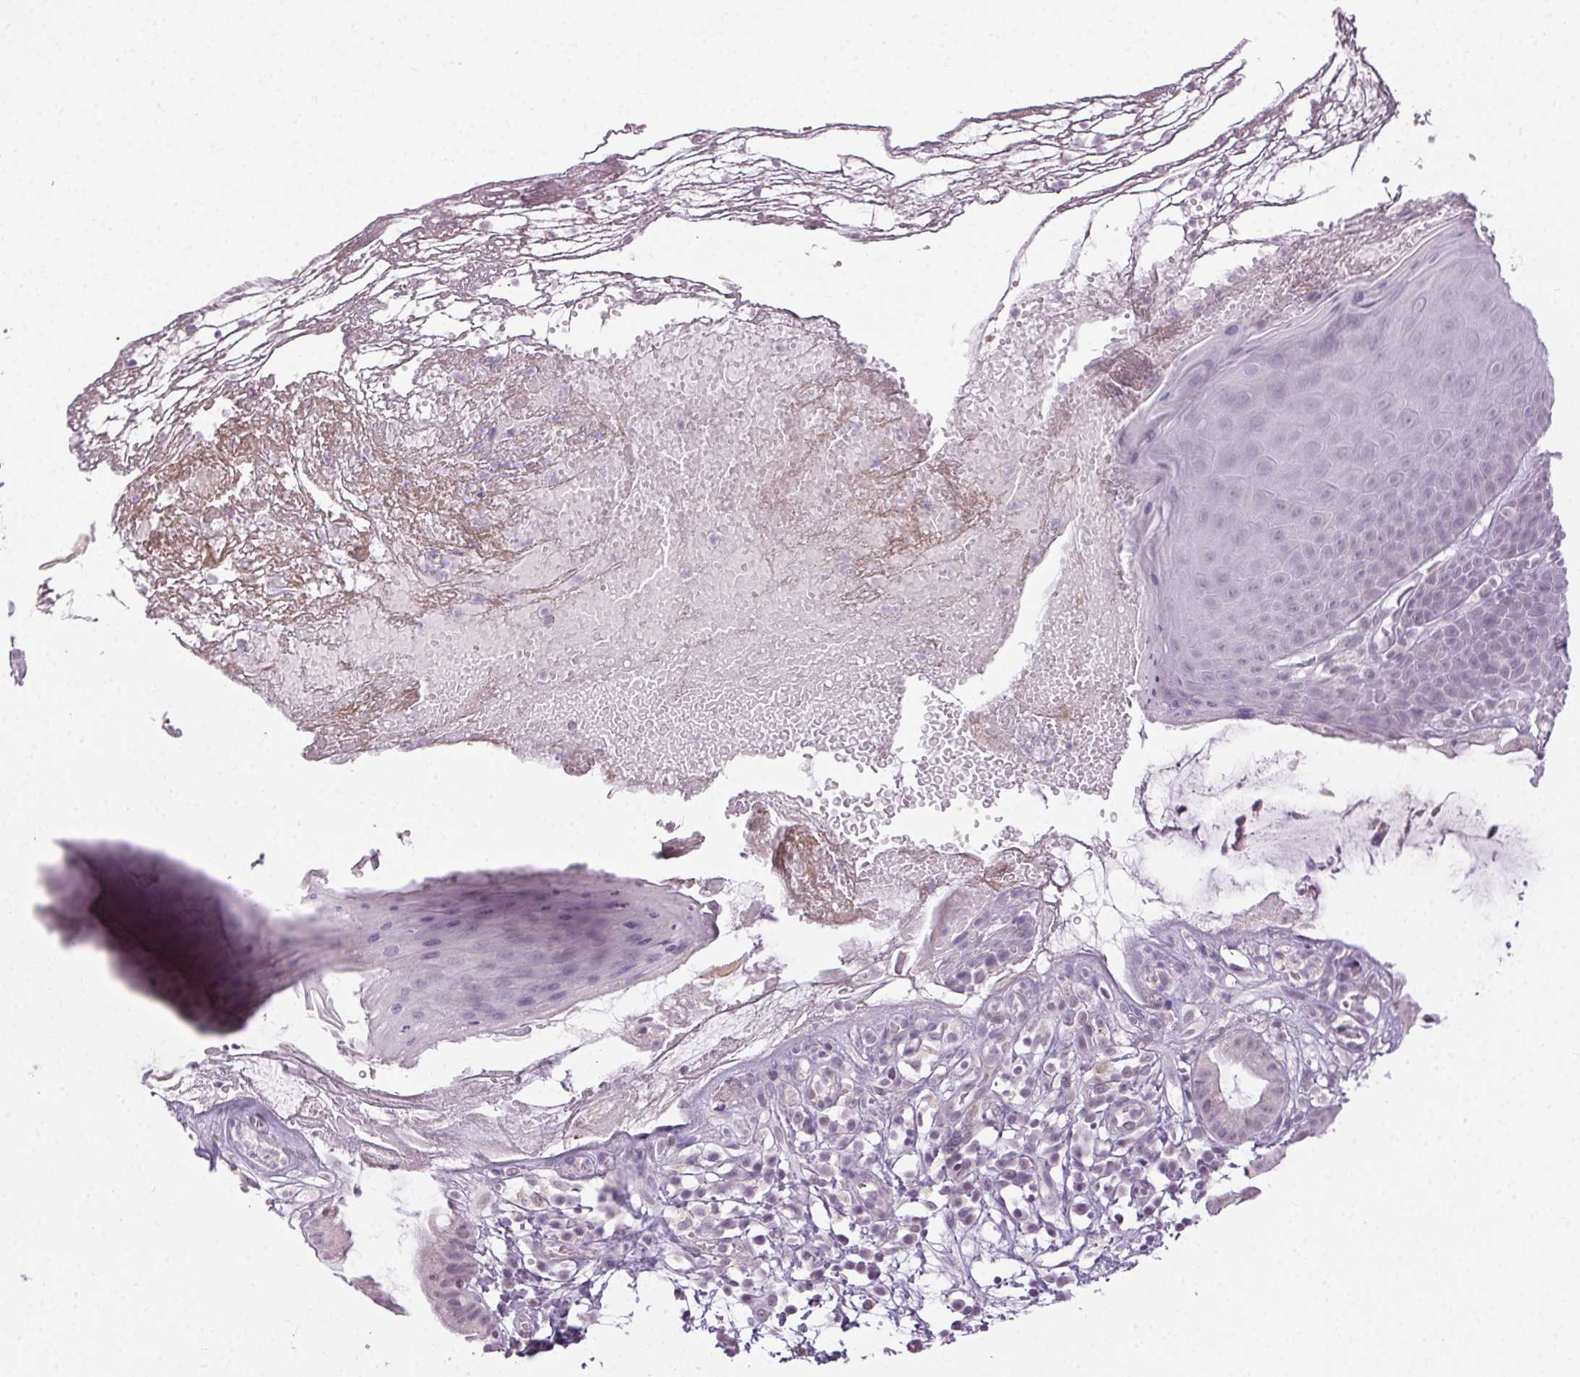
{"staining": {"intensity": "negative", "quantity": "none", "location": "none"}, "tissue": "skin", "cell_type": "Epidermal cells", "image_type": "normal", "snomed": [{"axis": "morphology", "description": "Normal tissue, NOS"}, {"axis": "topography", "description": "Anal"}], "caption": "Image shows no significant protein expression in epidermal cells of unremarkable skin.", "gene": "FAM168A", "patient": {"sex": "male", "age": 53}}